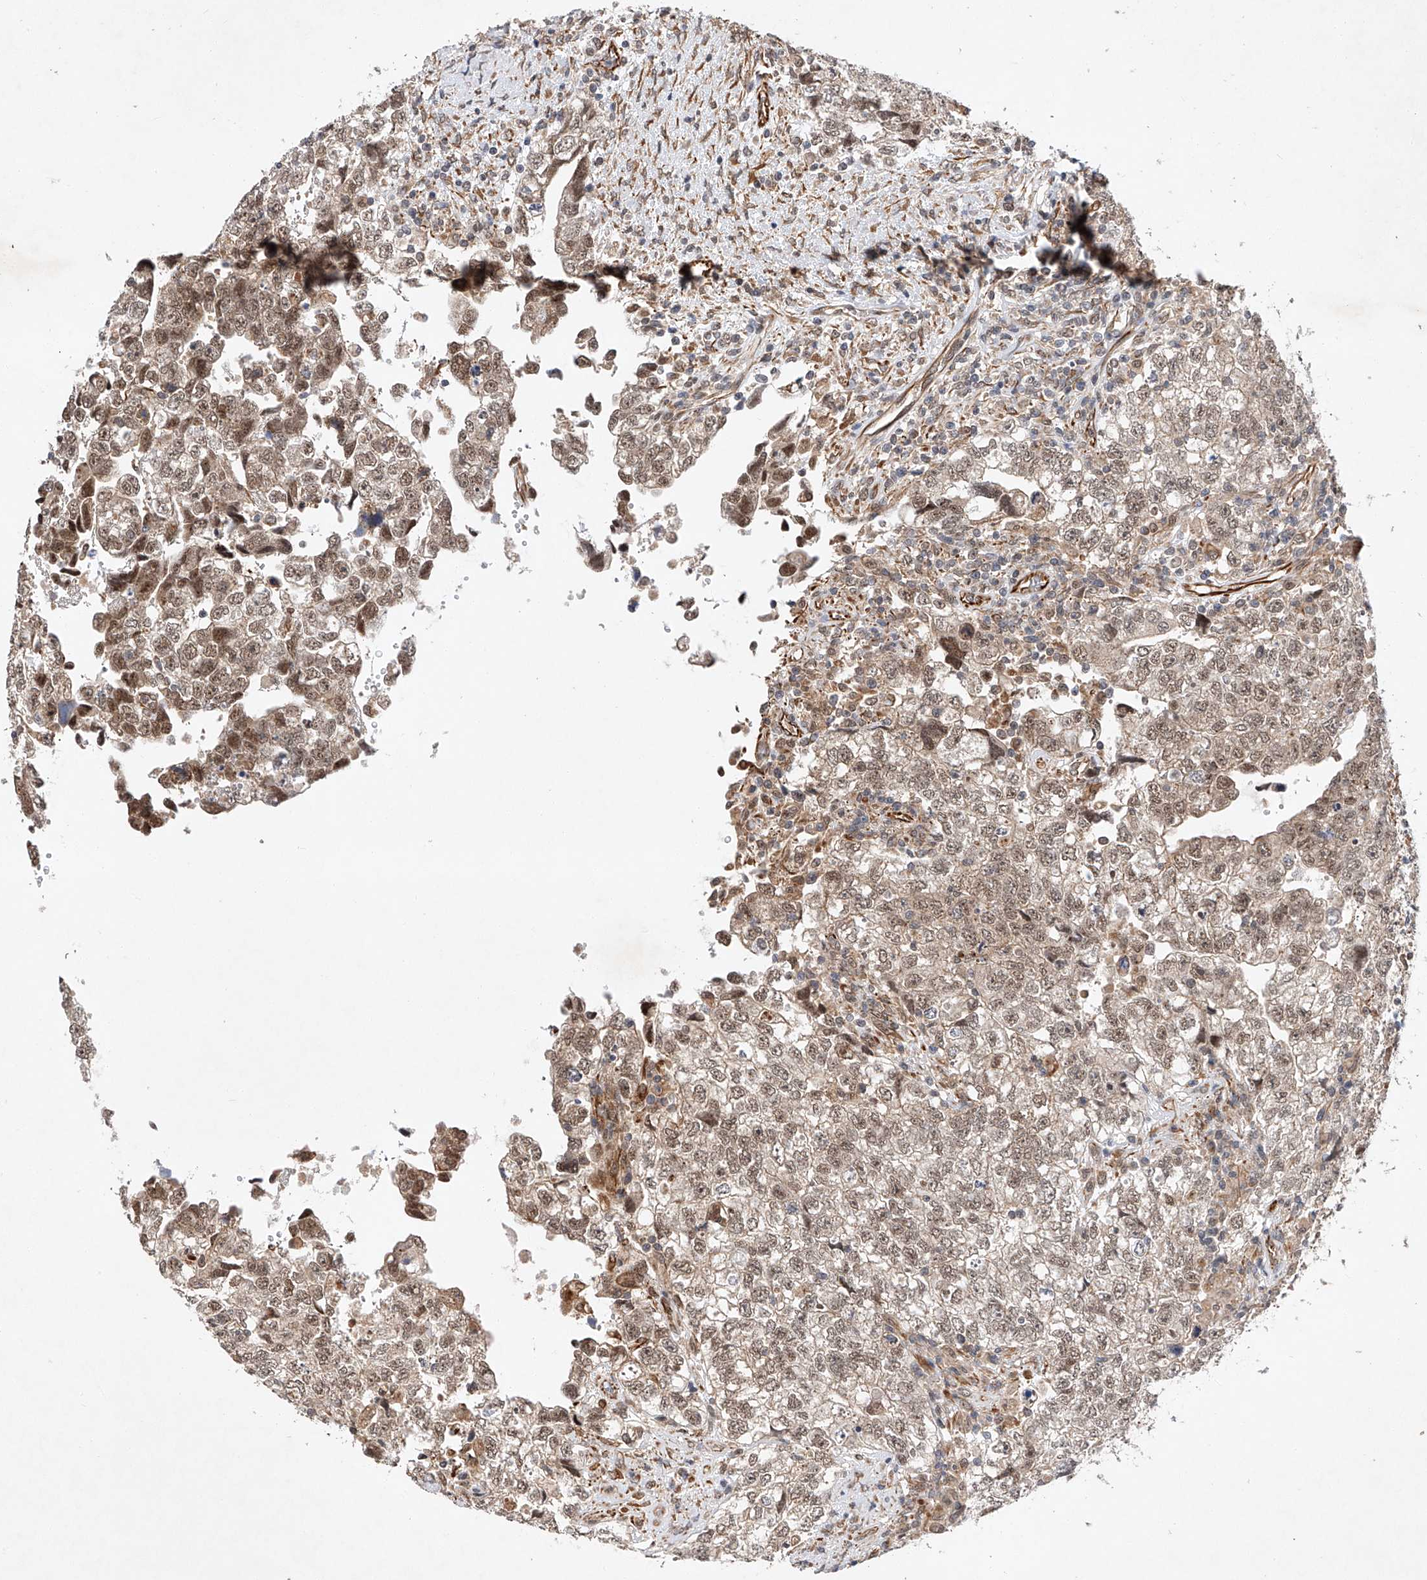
{"staining": {"intensity": "moderate", "quantity": "25%-75%", "location": "nuclear"}, "tissue": "testis cancer", "cell_type": "Tumor cells", "image_type": "cancer", "snomed": [{"axis": "morphology", "description": "Carcinoma, Embryonal, NOS"}, {"axis": "topography", "description": "Testis"}], "caption": "Testis cancer (embryonal carcinoma) tissue reveals moderate nuclear staining in approximately 25%-75% of tumor cells, visualized by immunohistochemistry. (brown staining indicates protein expression, while blue staining denotes nuclei).", "gene": "AMD1", "patient": {"sex": "male", "age": 37}}